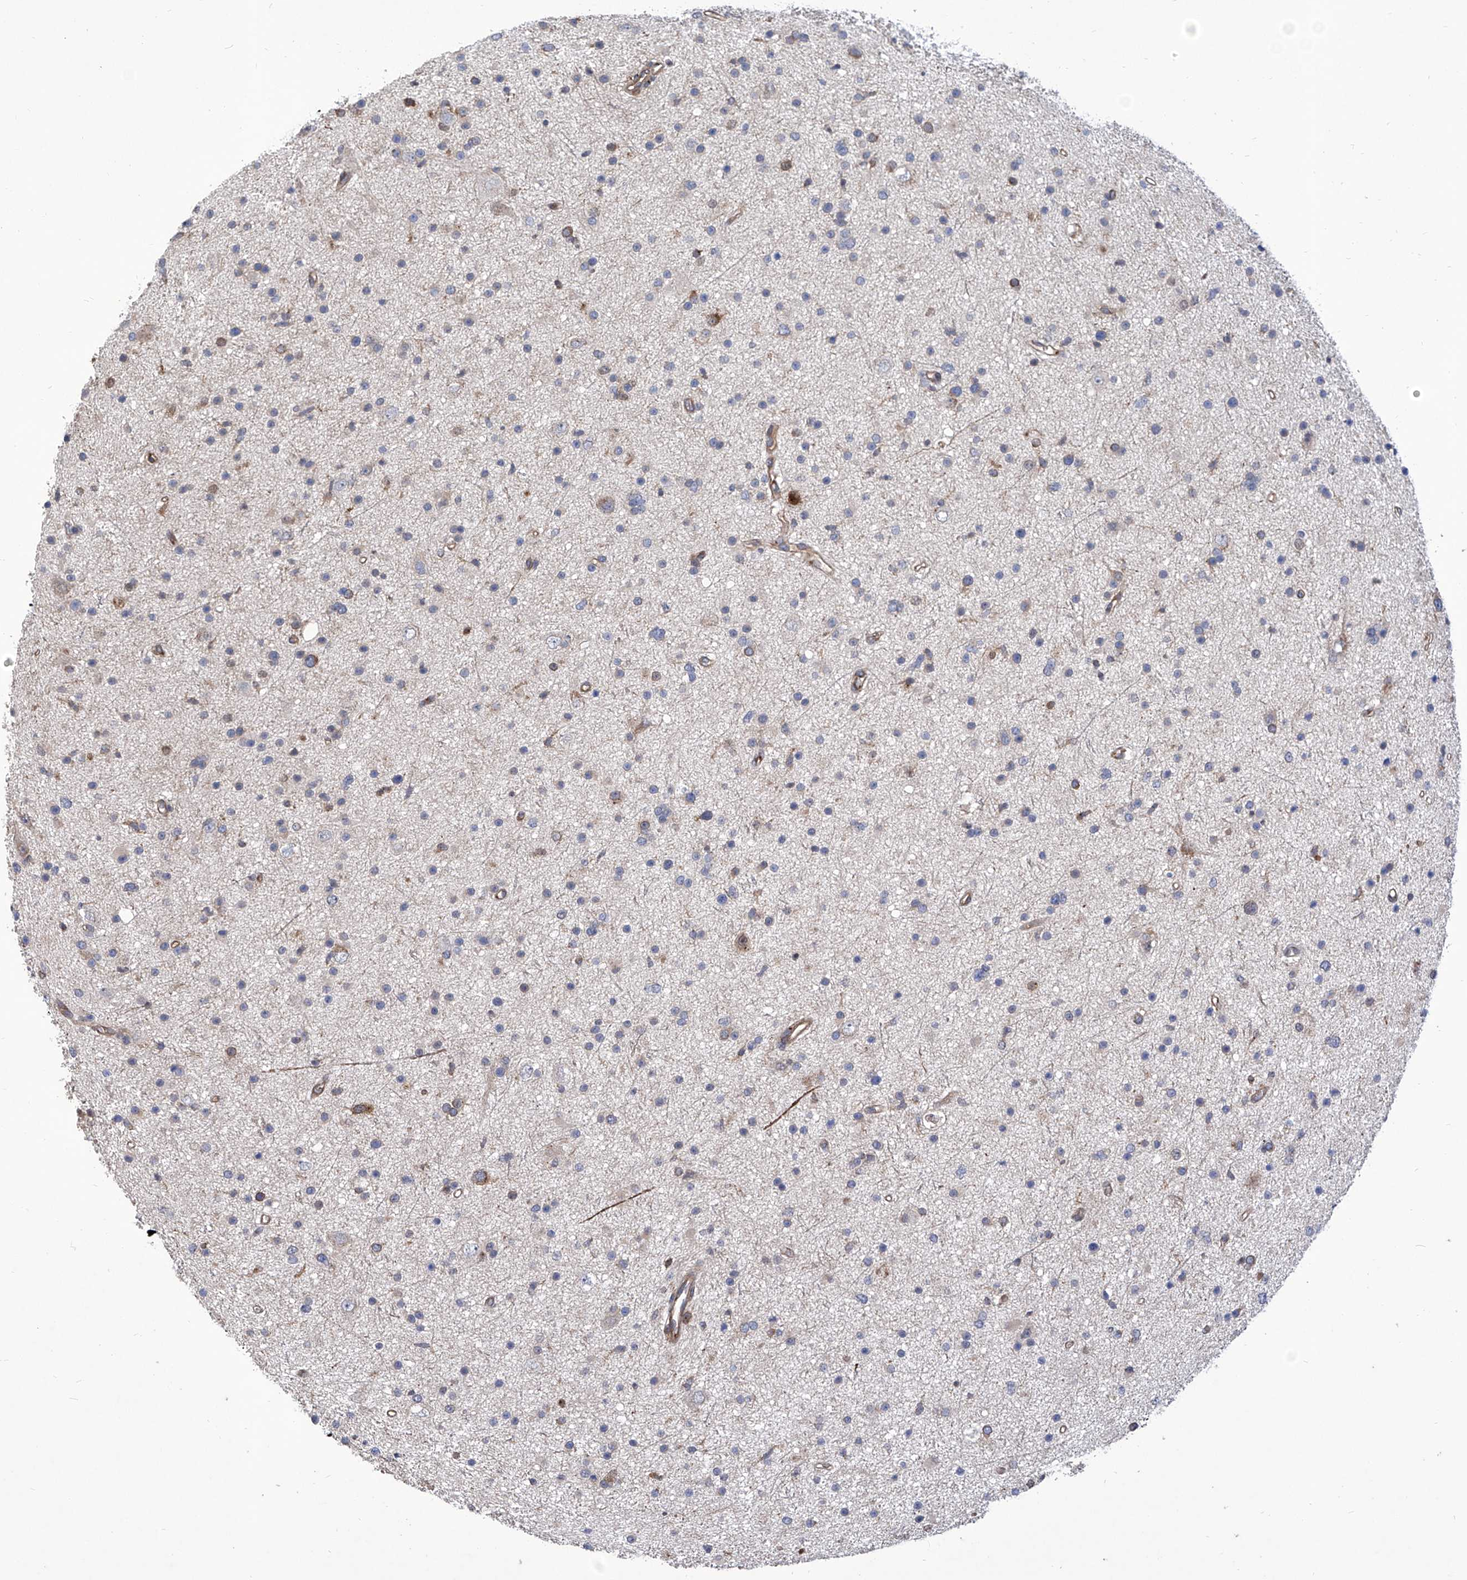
{"staining": {"intensity": "weak", "quantity": "<25%", "location": "cytoplasmic/membranous"}, "tissue": "glioma", "cell_type": "Tumor cells", "image_type": "cancer", "snomed": [{"axis": "morphology", "description": "Glioma, malignant, Low grade"}, {"axis": "topography", "description": "Cerebral cortex"}], "caption": "The immunohistochemistry image has no significant positivity in tumor cells of glioma tissue.", "gene": "TJAP1", "patient": {"sex": "female", "age": 39}}